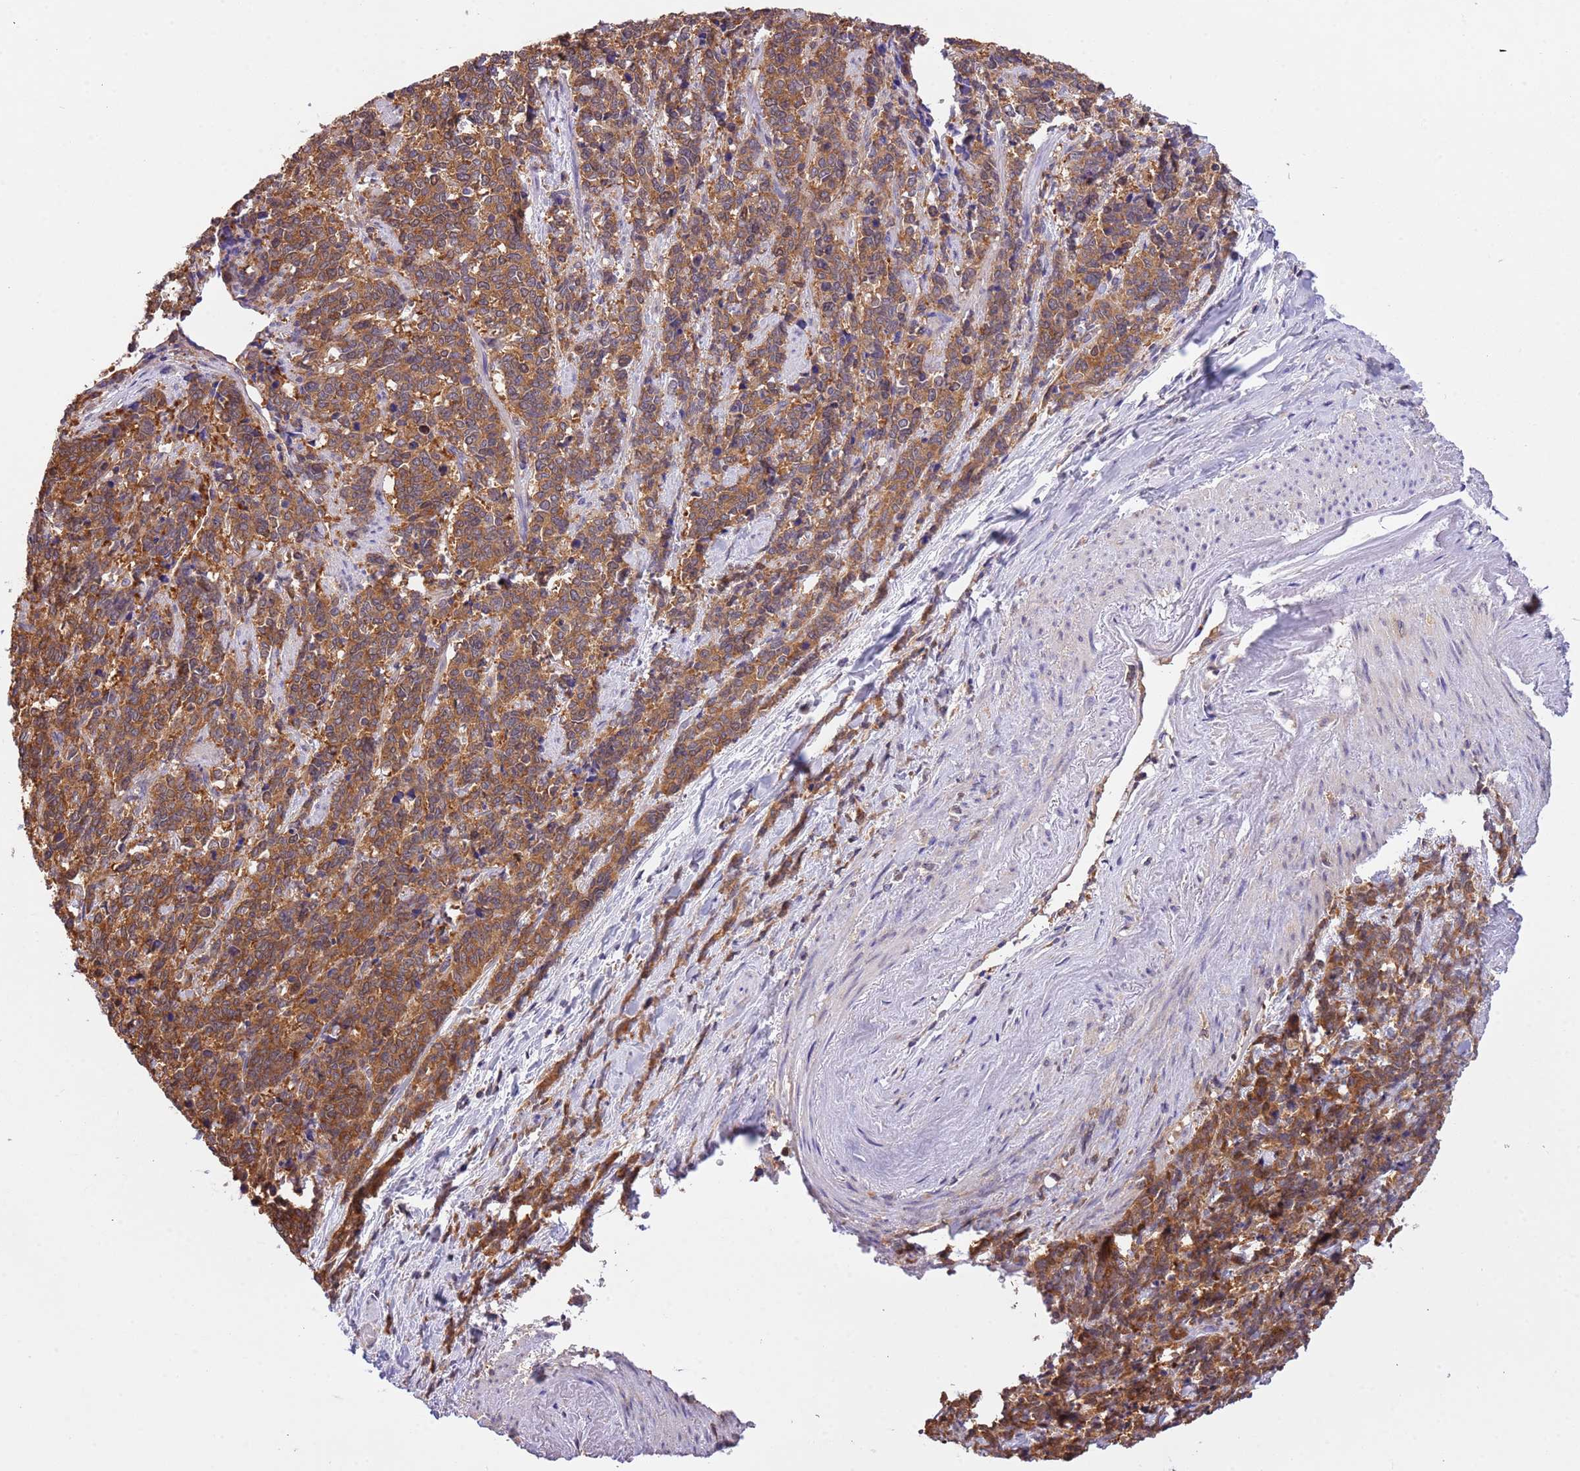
{"staining": {"intensity": "strong", "quantity": ">75%", "location": "cytoplasmic/membranous"}, "tissue": "cervical cancer", "cell_type": "Tumor cells", "image_type": "cancer", "snomed": [{"axis": "morphology", "description": "Squamous cell carcinoma, NOS"}, {"axis": "topography", "description": "Cervix"}], "caption": "Immunohistochemical staining of cervical cancer (squamous cell carcinoma) demonstrates strong cytoplasmic/membranous protein expression in about >75% of tumor cells. The staining was performed using DAB to visualize the protein expression in brown, while the nuclei were stained in blue with hematoxylin (Magnification: 20x).", "gene": "STIP1", "patient": {"sex": "female", "age": 60}}